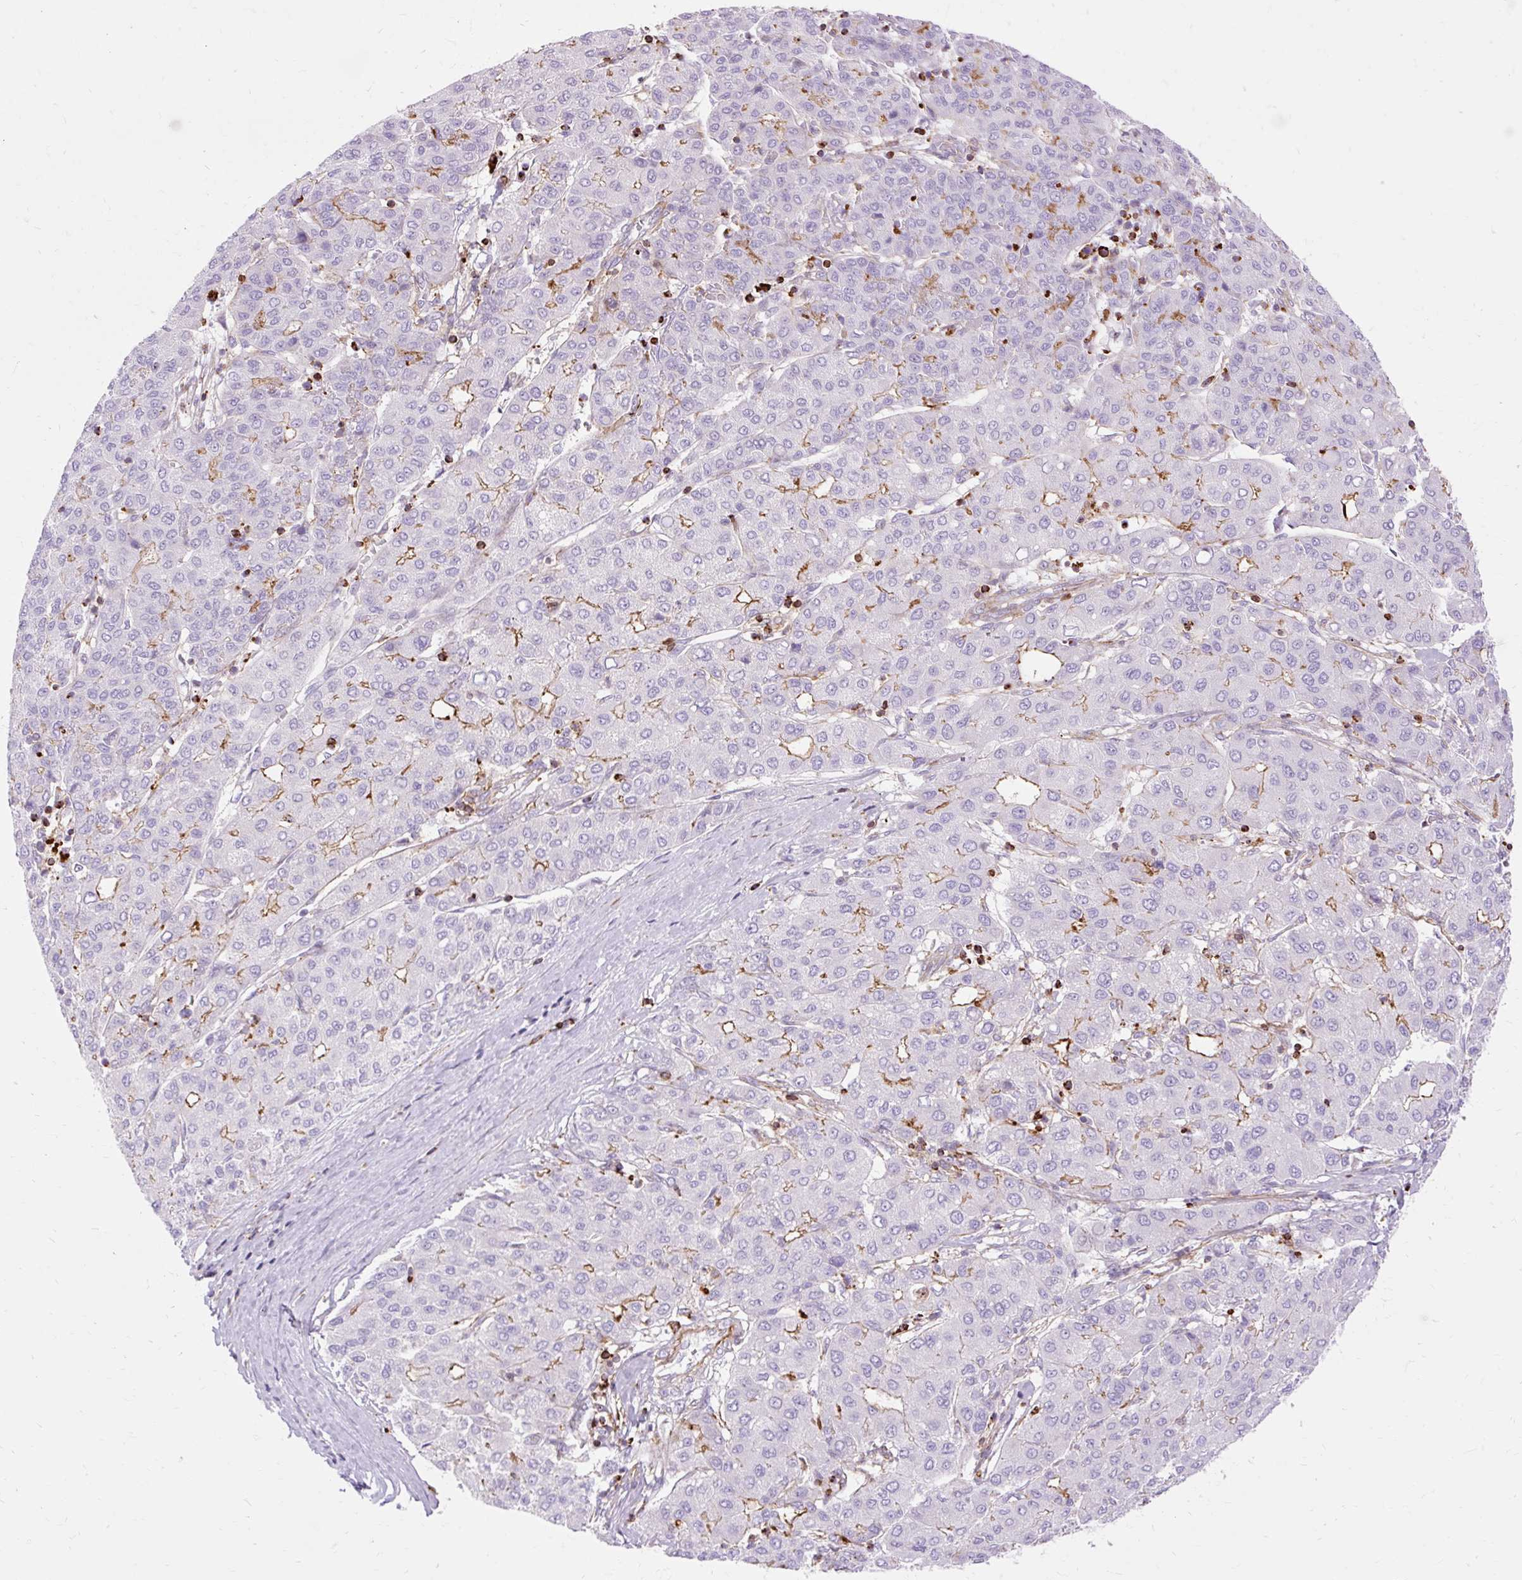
{"staining": {"intensity": "moderate", "quantity": "<25%", "location": "cytoplasmic/membranous"}, "tissue": "liver cancer", "cell_type": "Tumor cells", "image_type": "cancer", "snomed": [{"axis": "morphology", "description": "Carcinoma, Hepatocellular, NOS"}, {"axis": "topography", "description": "Liver"}], "caption": "An immunohistochemistry (IHC) image of neoplastic tissue is shown. Protein staining in brown labels moderate cytoplasmic/membranous positivity in liver cancer (hepatocellular carcinoma) within tumor cells.", "gene": "CORO7-PAM16", "patient": {"sex": "male", "age": 65}}